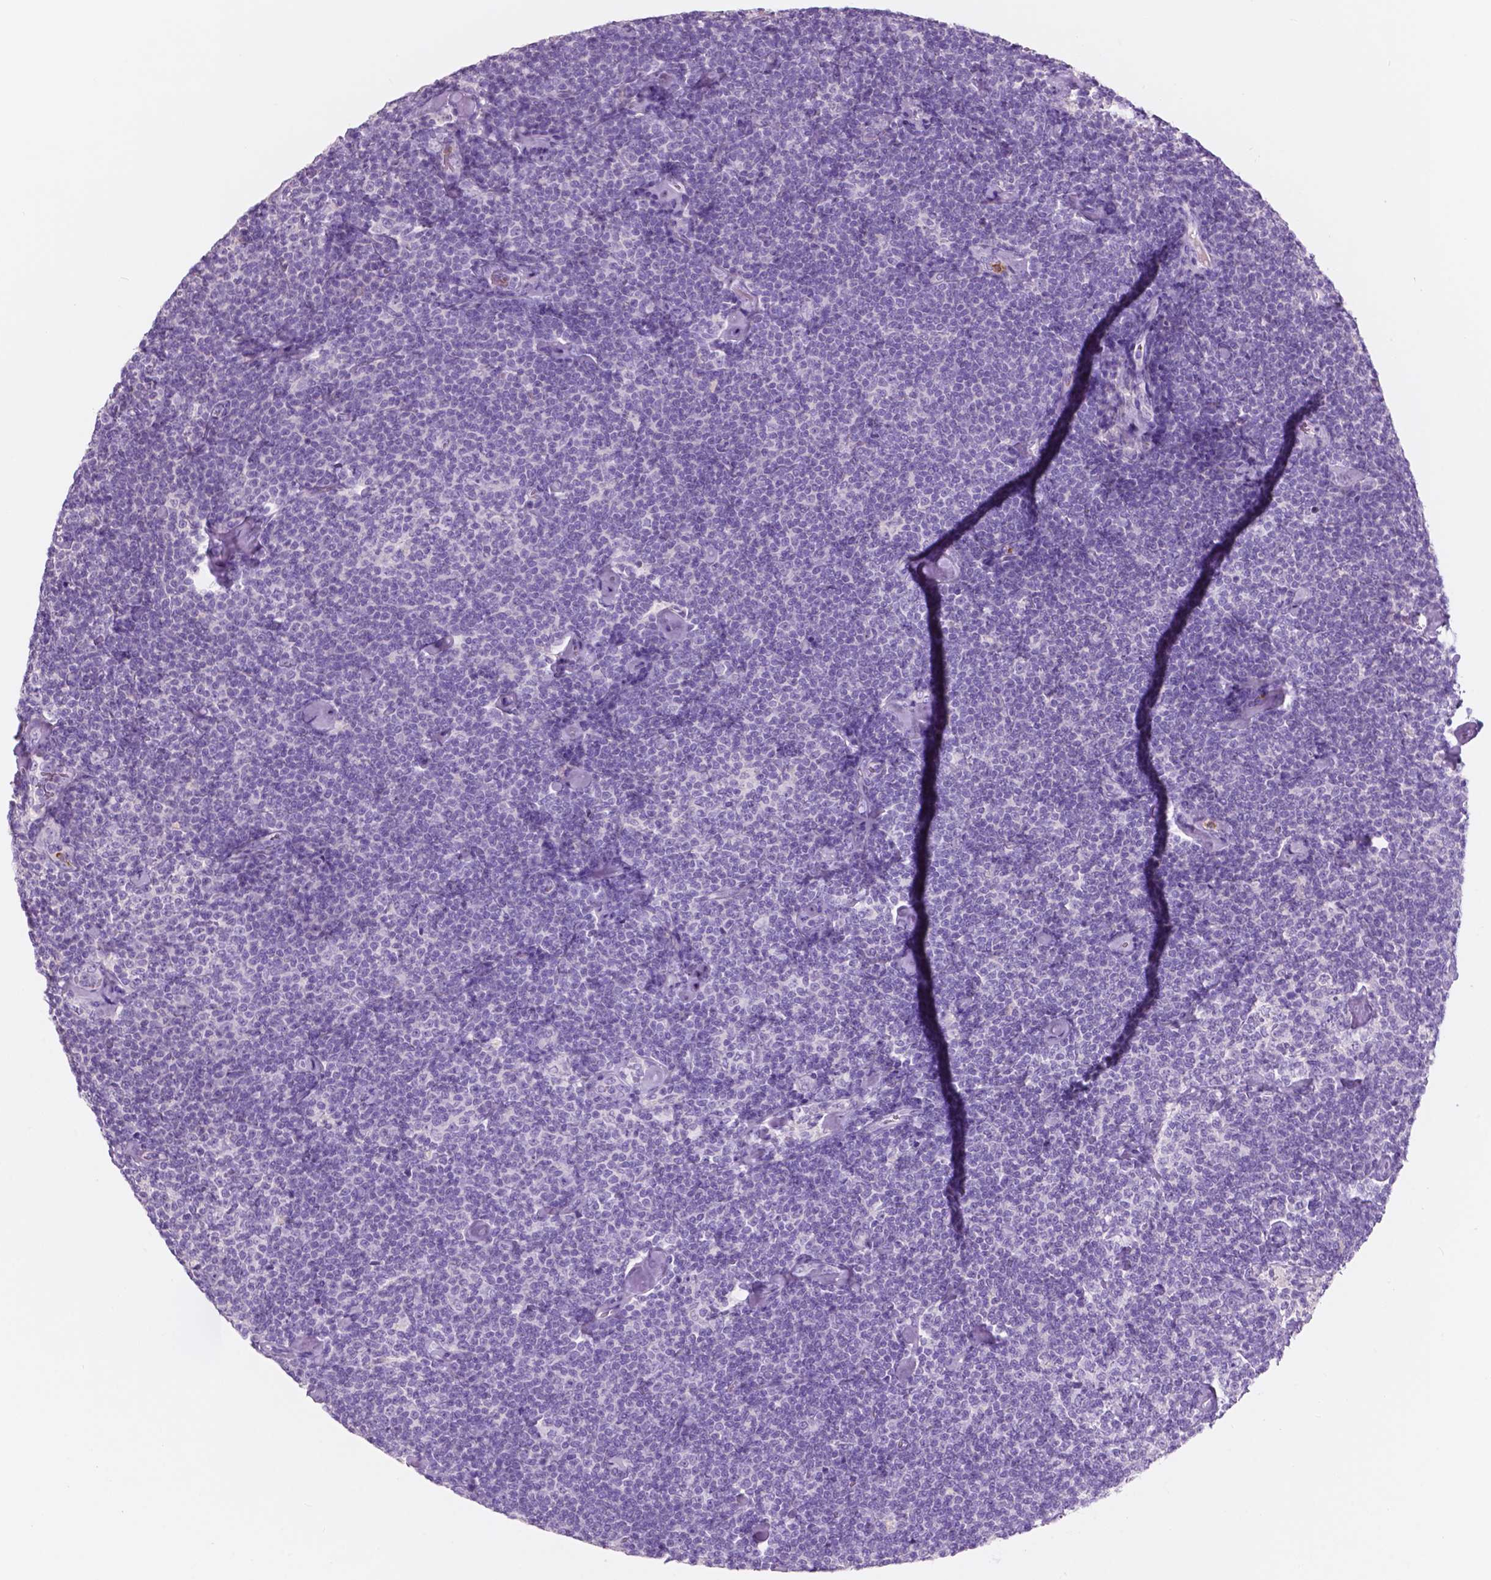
{"staining": {"intensity": "negative", "quantity": "none", "location": "none"}, "tissue": "lymphoma", "cell_type": "Tumor cells", "image_type": "cancer", "snomed": [{"axis": "morphology", "description": "Malignant lymphoma, non-Hodgkin's type, Low grade"}, {"axis": "topography", "description": "Lymph node"}], "caption": "This is an immunohistochemistry (IHC) histopathology image of low-grade malignant lymphoma, non-Hodgkin's type. There is no expression in tumor cells.", "gene": "CUZD1", "patient": {"sex": "male", "age": 81}}